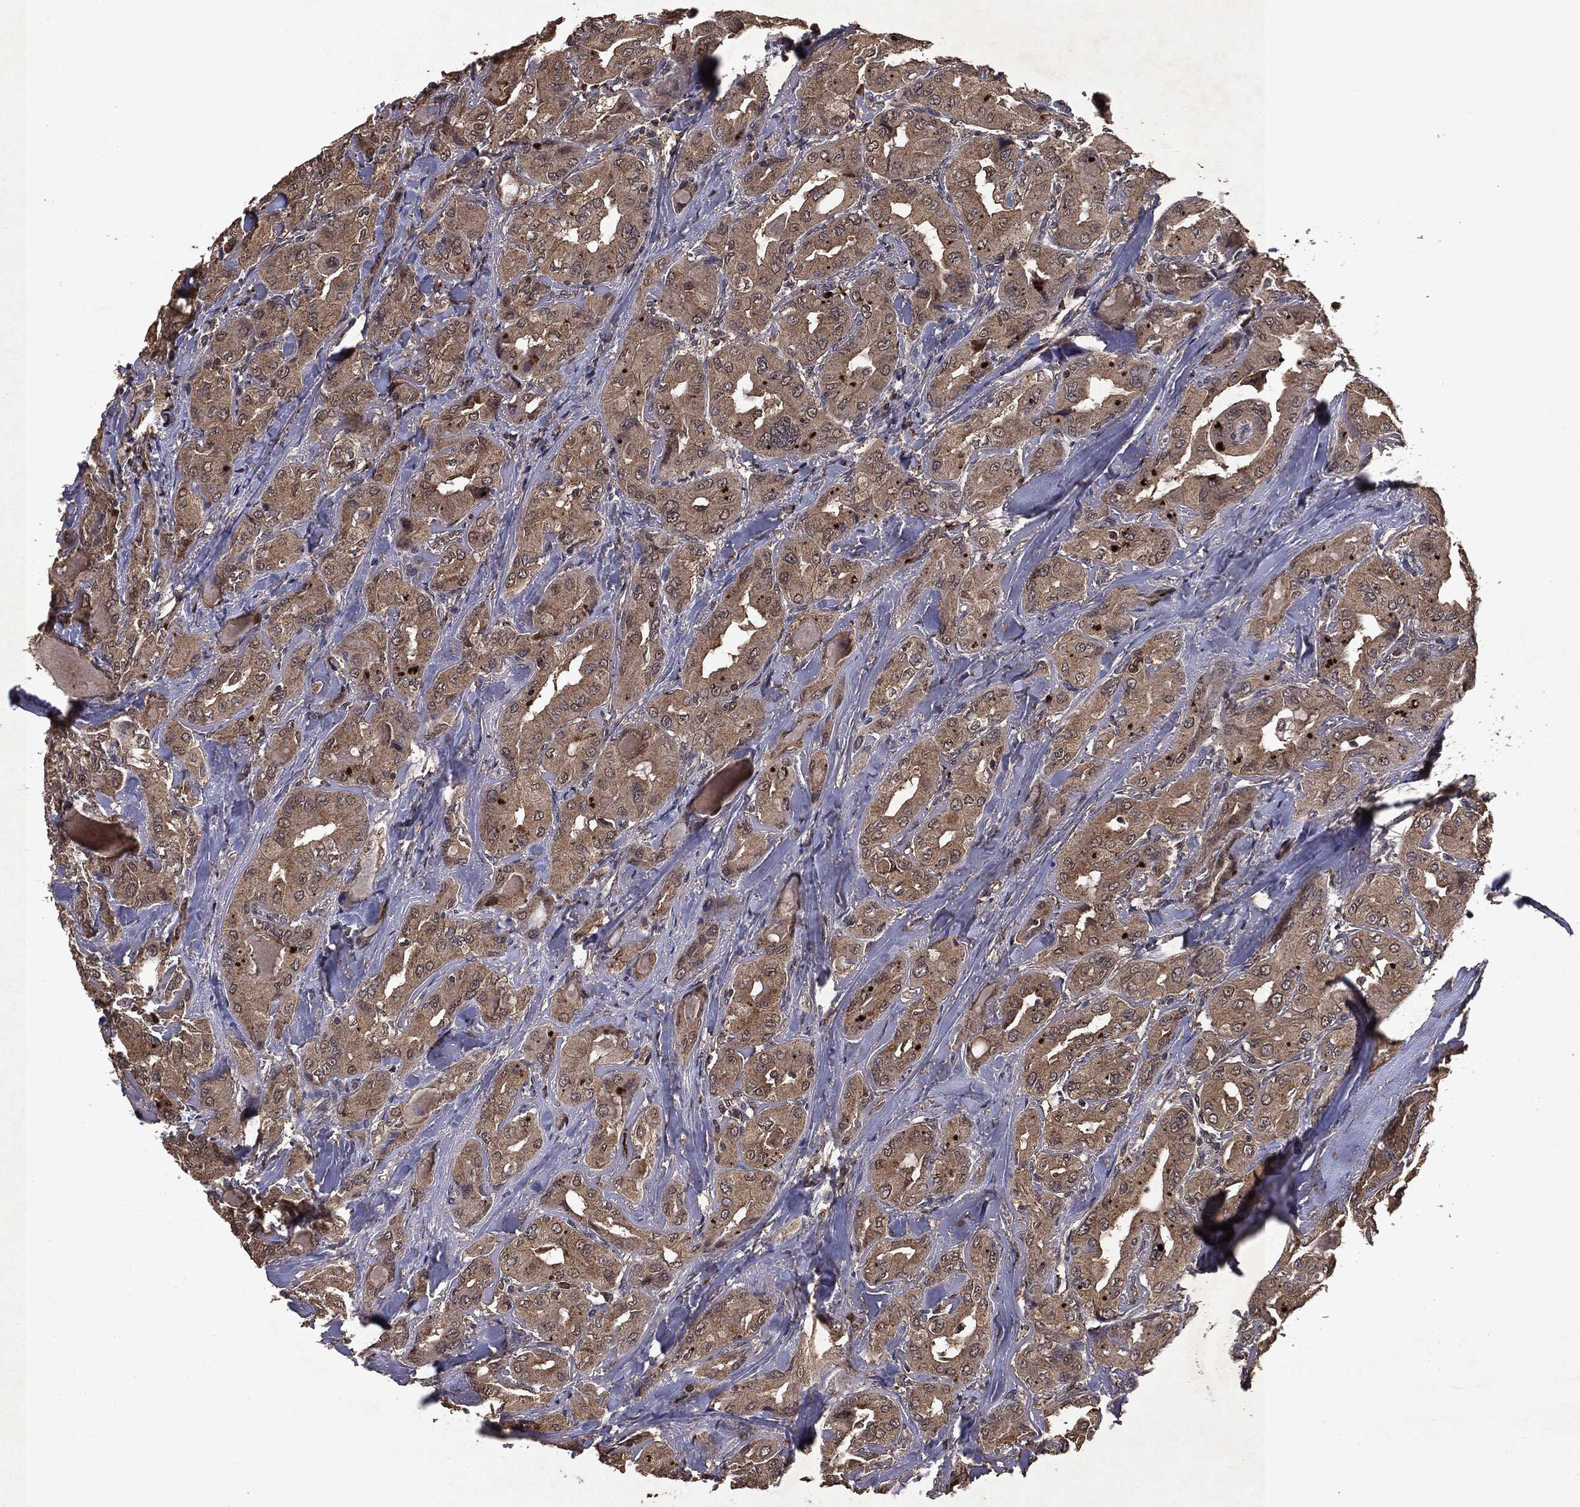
{"staining": {"intensity": "weak", "quantity": ">75%", "location": "cytoplasmic/membranous"}, "tissue": "thyroid cancer", "cell_type": "Tumor cells", "image_type": "cancer", "snomed": [{"axis": "morphology", "description": "Normal tissue, NOS"}, {"axis": "morphology", "description": "Papillary adenocarcinoma, NOS"}, {"axis": "topography", "description": "Thyroid gland"}], "caption": "Immunohistochemical staining of thyroid papillary adenocarcinoma reveals weak cytoplasmic/membranous protein staining in approximately >75% of tumor cells.", "gene": "MTOR", "patient": {"sex": "female", "age": 66}}